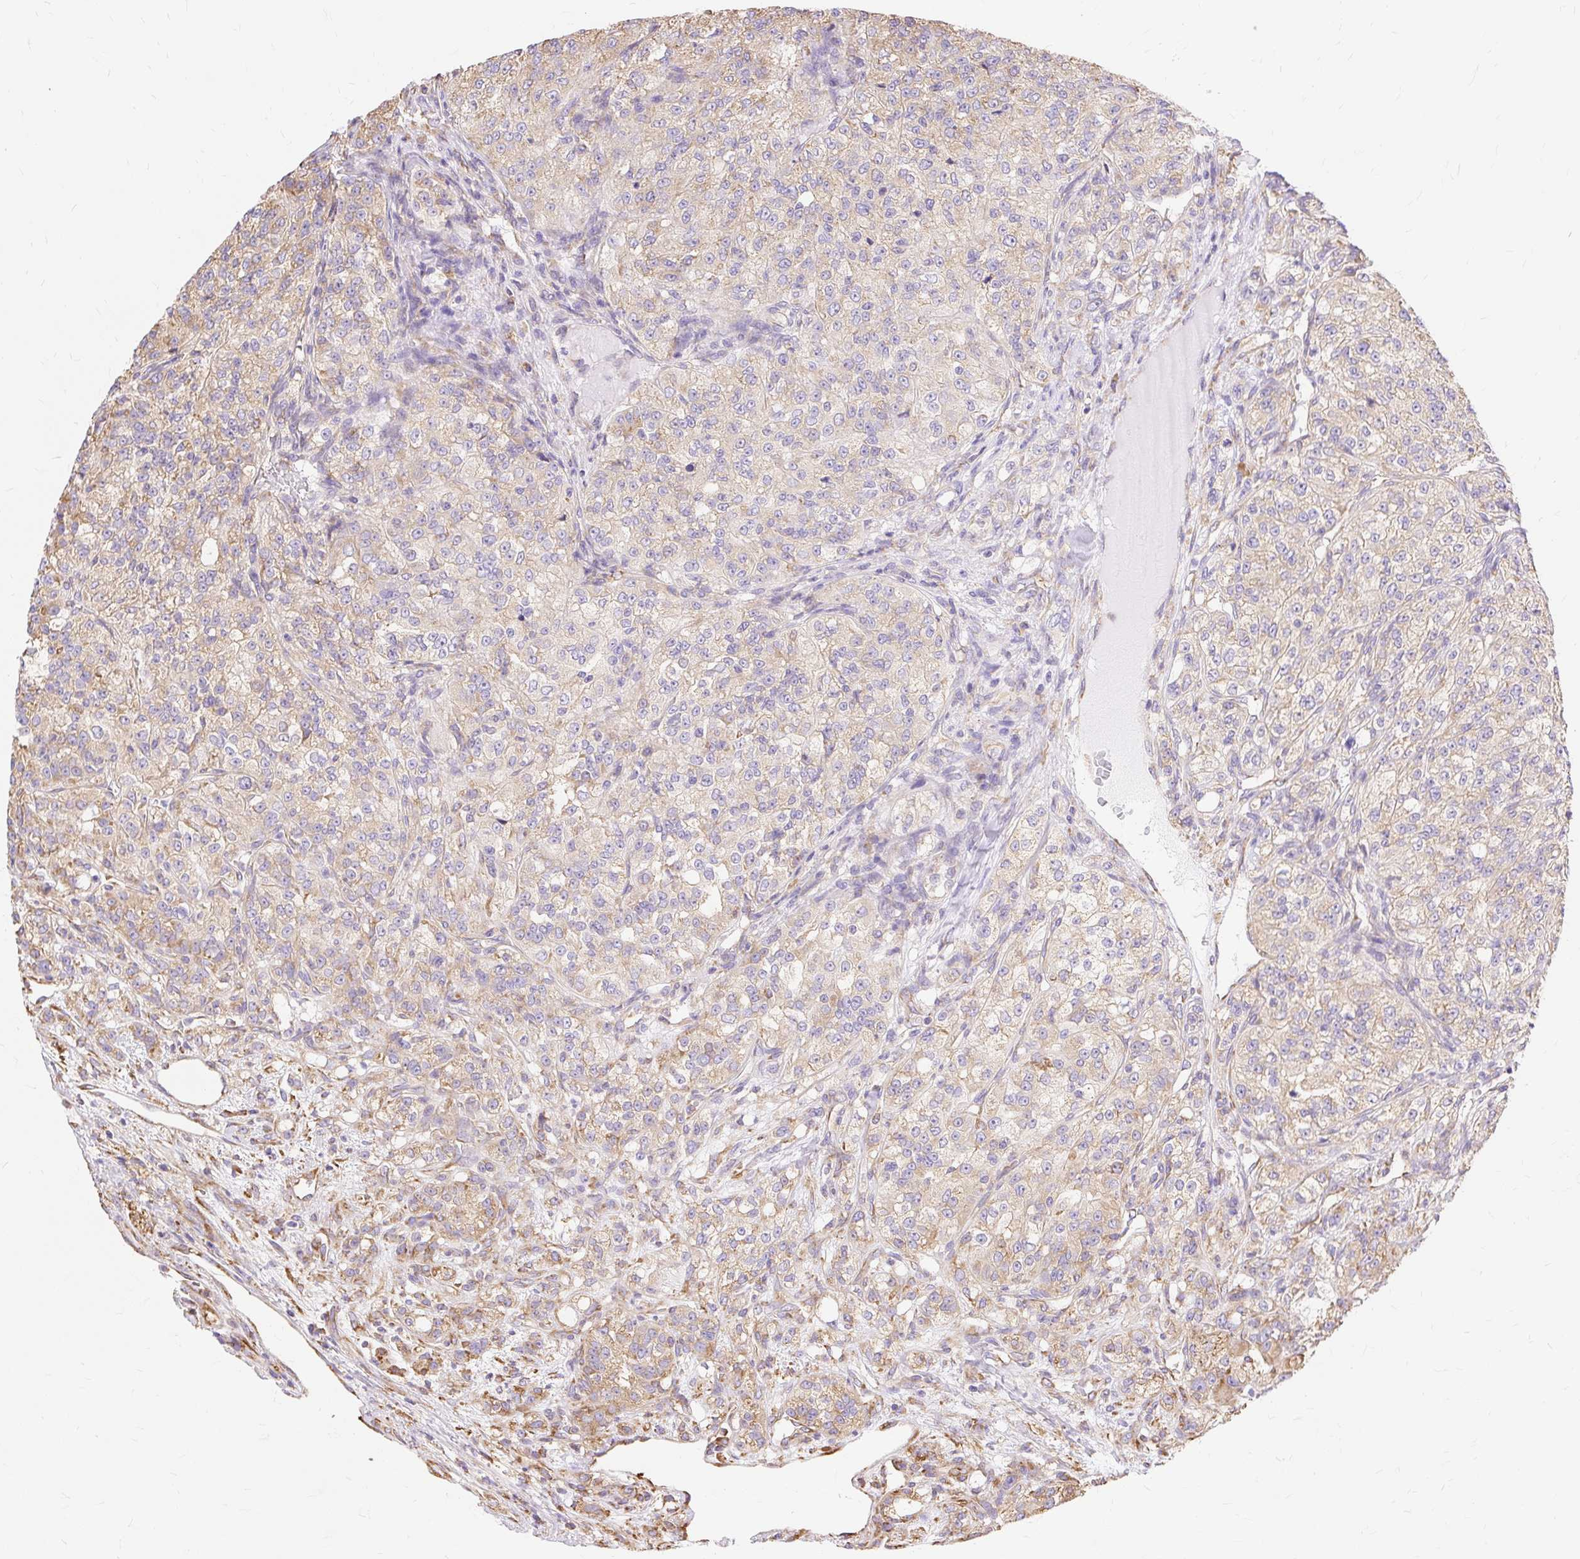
{"staining": {"intensity": "weak", "quantity": "25%-75%", "location": "cytoplasmic/membranous"}, "tissue": "renal cancer", "cell_type": "Tumor cells", "image_type": "cancer", "snomed": [{"axis": "morphology", "description": "Adenocarcinoma, NOS"}, {"axis": "topography", "description": "Kidney"}], "caption": "Immunohistochemical staining of human renal cancer (adenocarcinoma) reveals low levels of weak cytoplasmic/membranous staining in about 25%-75% of tumor cells.", "gene": "RPS17", "patient": {"sex": "female", "age": 63}}